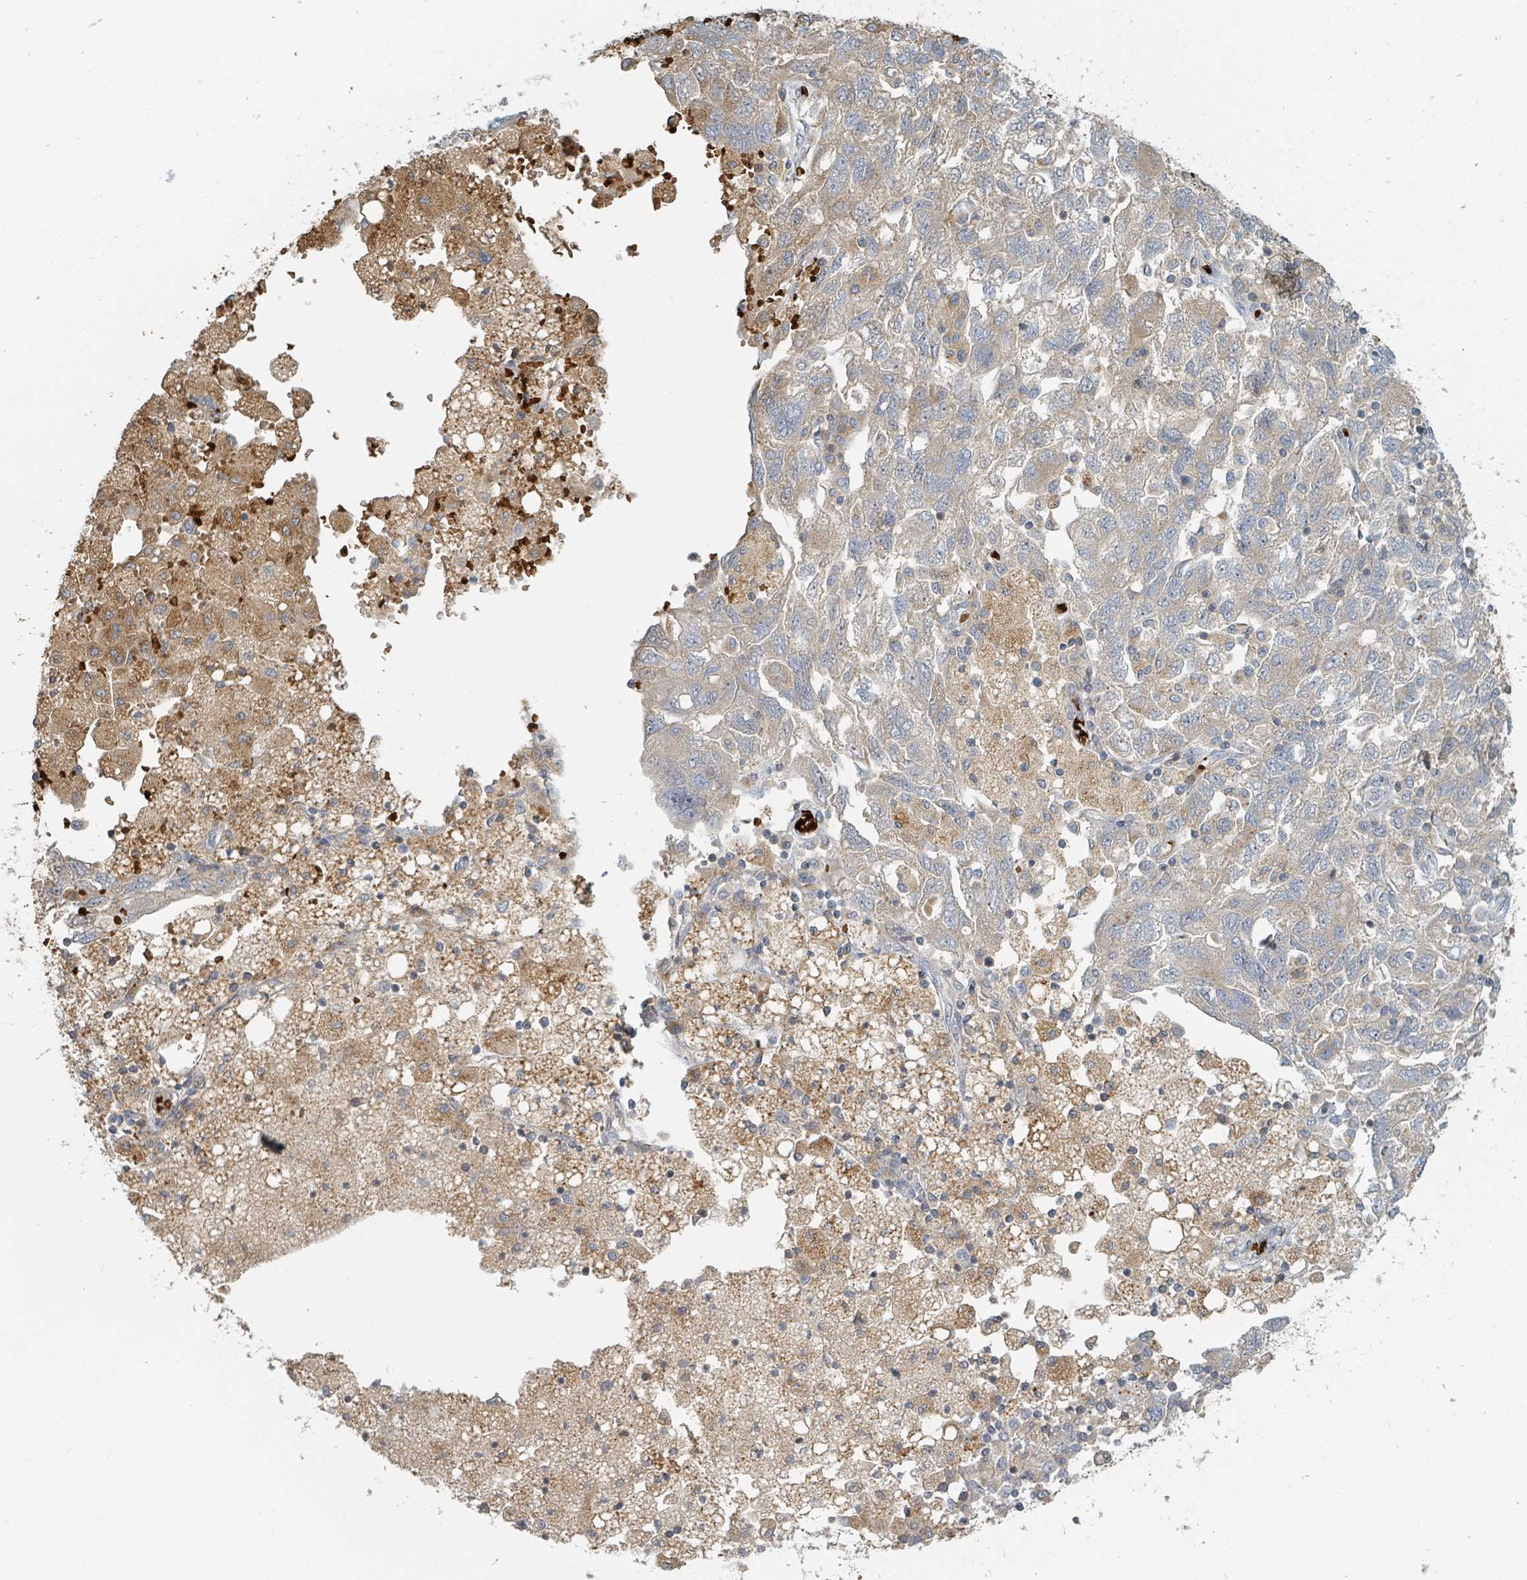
{"staining": {"intensity": "weak", "quantity": "25%-75%", "location": "cytoplasmic/membranous"}, "tissue": "ovarian cancer", "cell_type": "Tumor cells", "image_type": "cancer", "snomed": [{"axis": "morphology", "description": "Carcinoma, NOS"}, {"axis": "morphology", "description": "Cystadenocarcinoma, serous, NOS"}, {"axis": "topography", "description": "Ovary"}], "caption": "An immunohistochemistry photomicrograph of neoplastic tissue is shown. Protein staining in brown labels weak cytoplasmic/membranous positivity in ovarian cancer (serous cystadenocarcinoma) within tumor cells. Ihc stains the protein in brown and the nuclei are stained blue.", "gene": "TRPC4AP", "patient": {"sex": "female", "age": 69}}